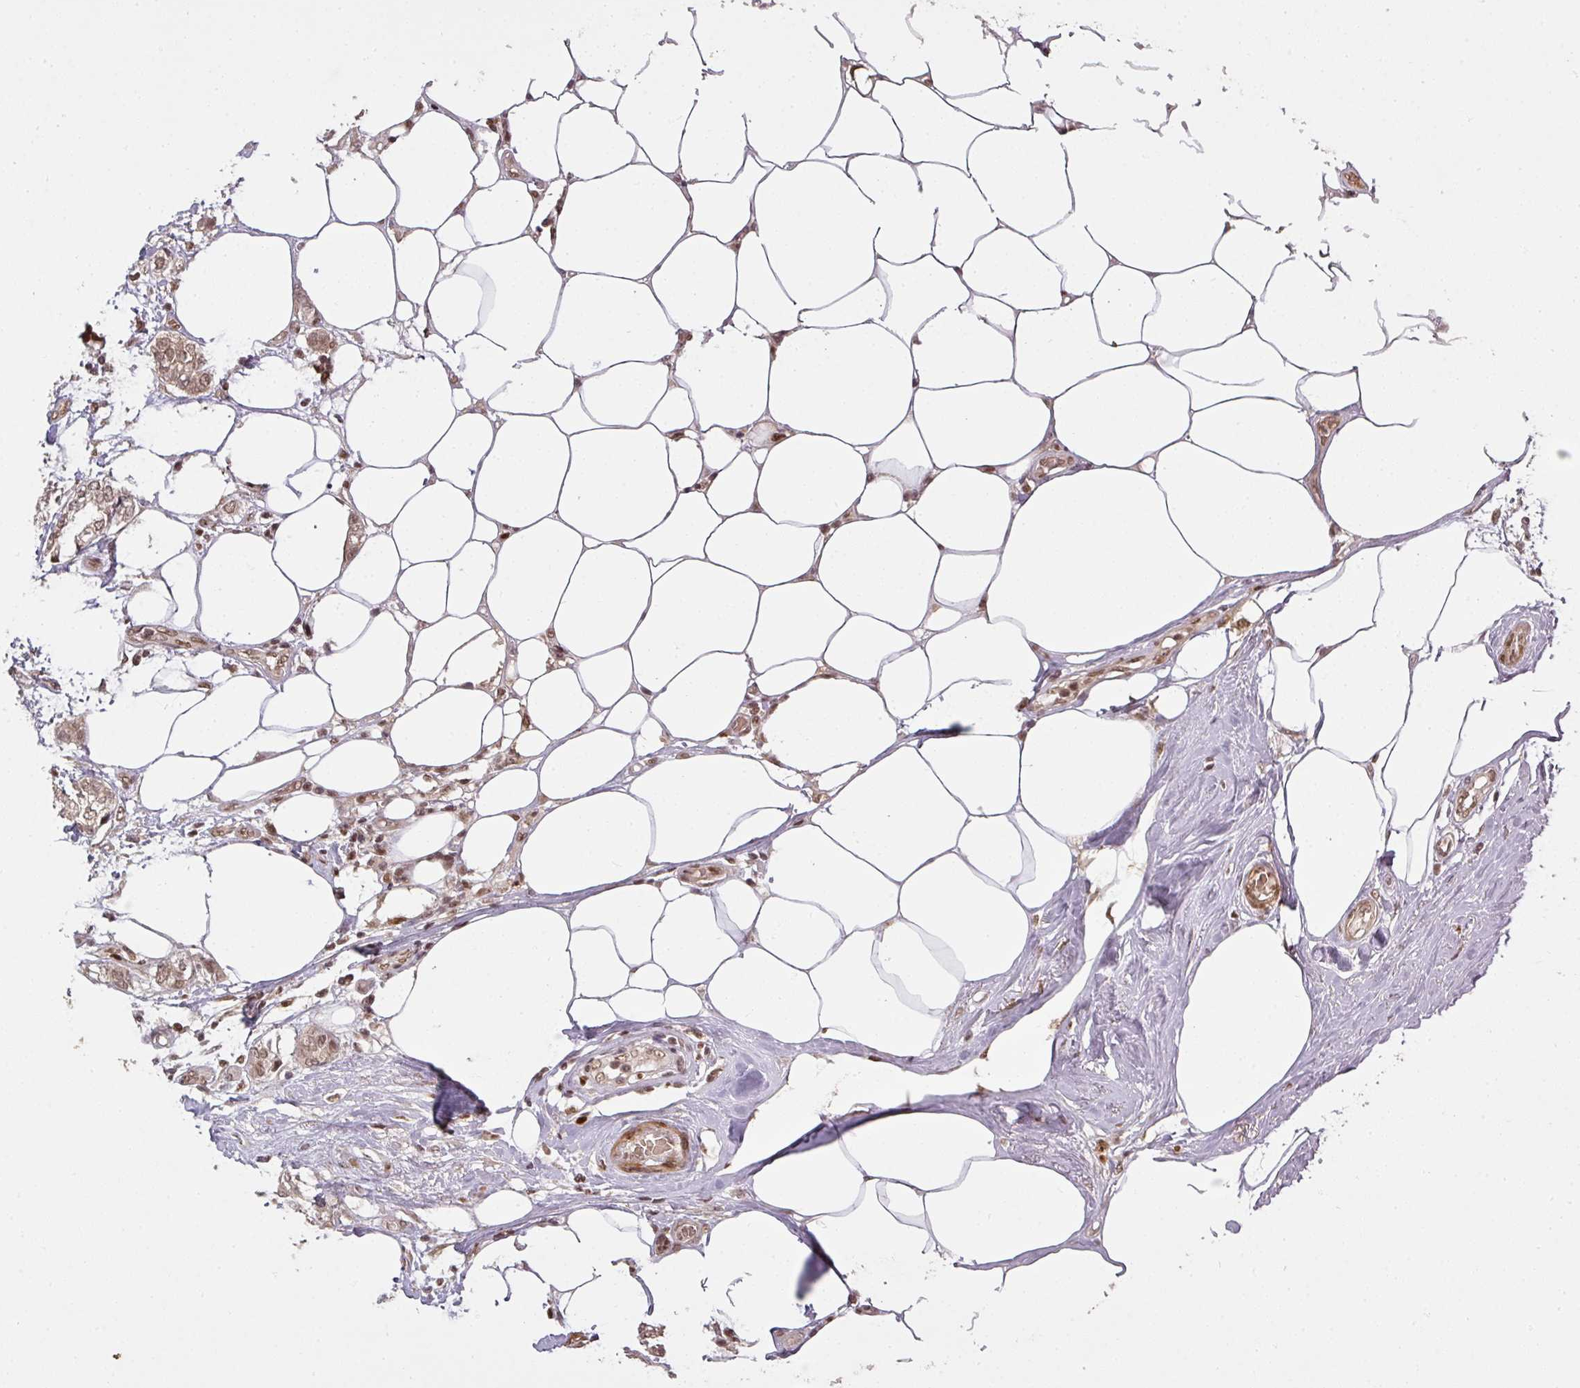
{"staining": {"intensity": "moderate", "quantity": ">75%", "location": "nuclear"}, "tissue": "breast cancer", "cell_type": "Tumor cells", "image_type": "cancer", "snomed": [{"axis": "morphology", "description": "Duct carcinoma"}, {"axis": "topography", "description": "Breast"}], "caption": "A brown stain highlights moderate nuclear staining of a protein in breast invasive ductal carcinoma tumor cells.", "gene": "GPRIN2", "patient": {"sex": "female", "age": 73}}